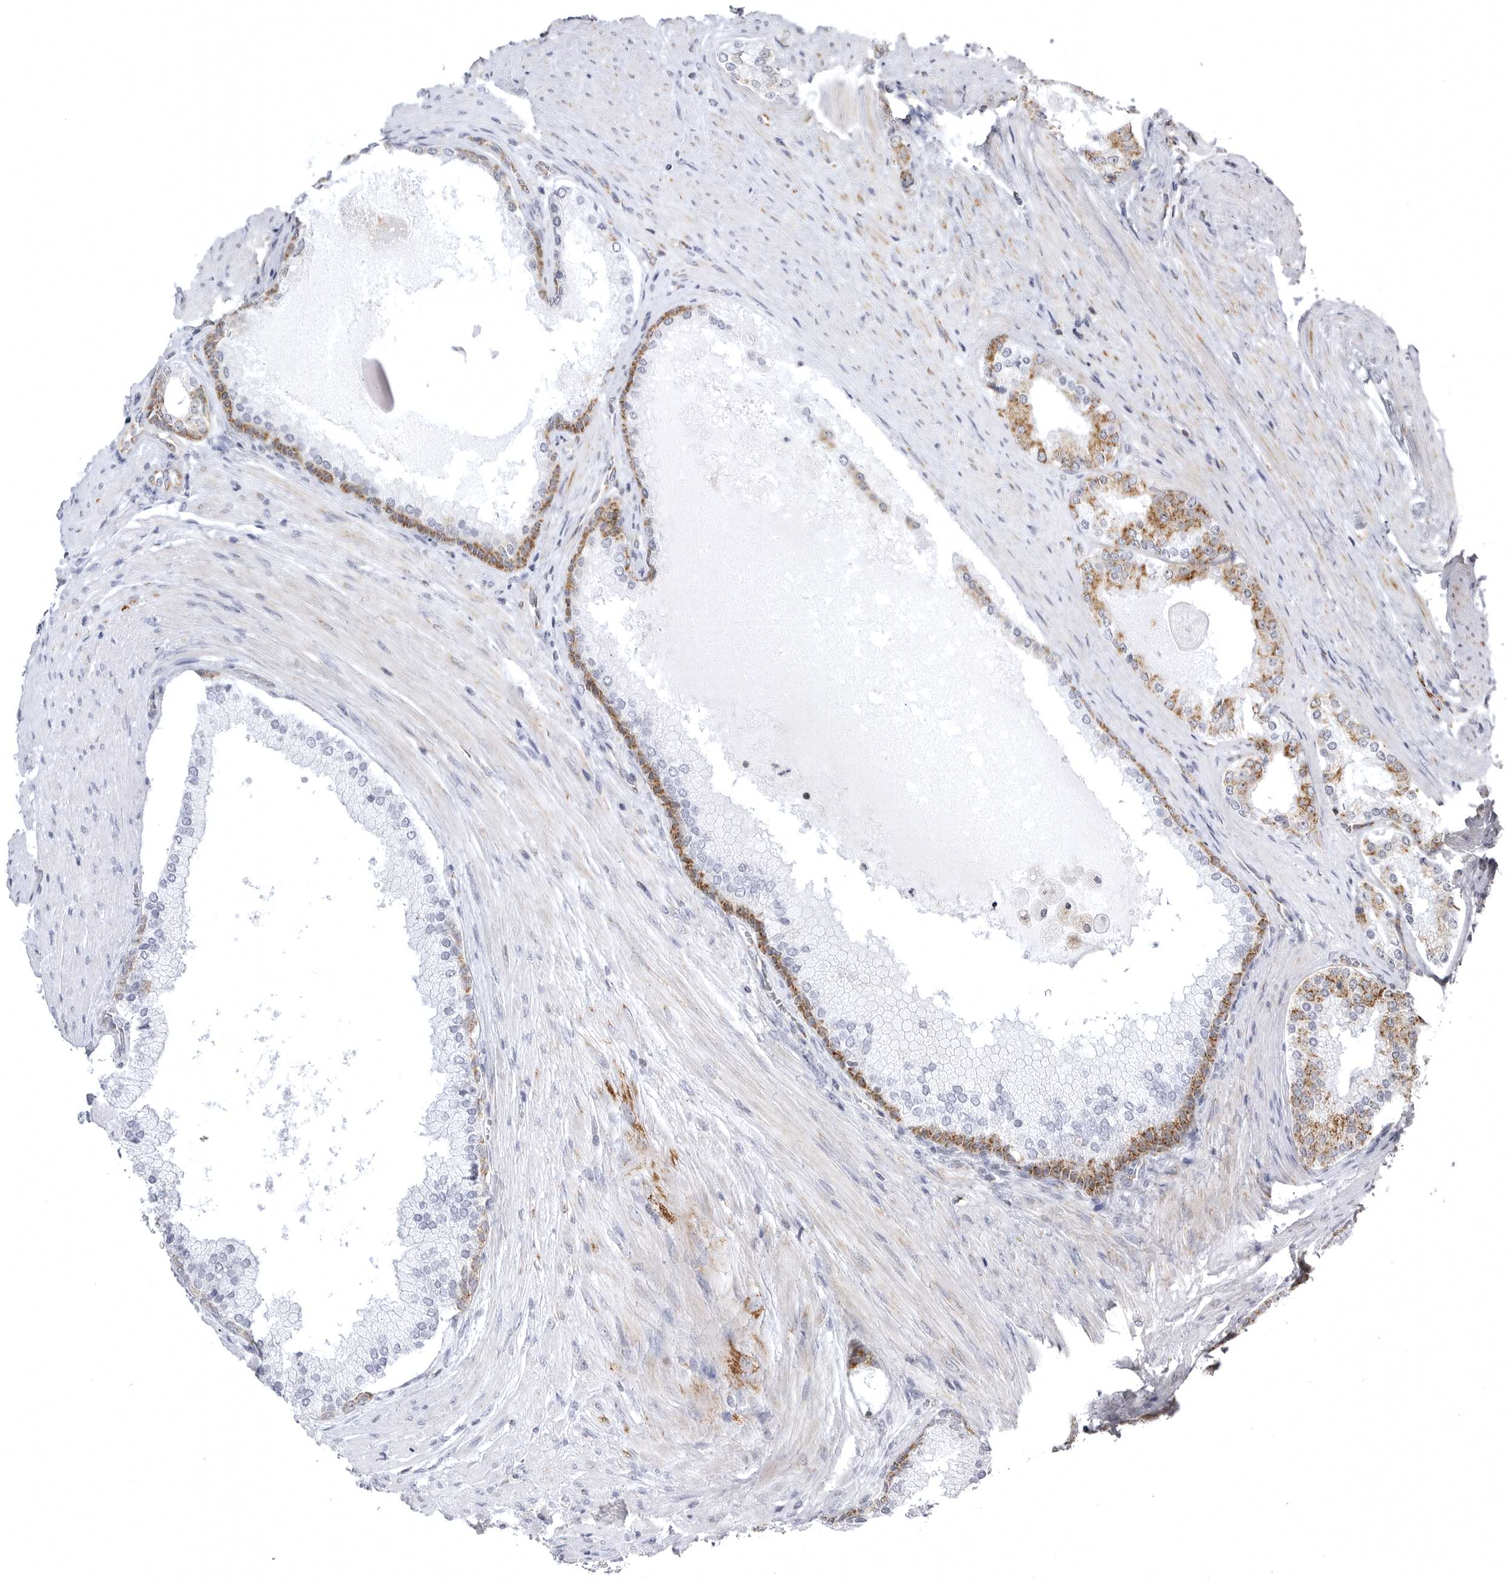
{"staining": {"intensity": "moderate", "quantity": "<25%", "location": "cytoplasmic/membranous"}, "tissue": "prostate cancer", "cell_type": "Tumor cells", "image_type": "cancer", "snomed": [{"axis": "morphology", "description": "Adenocarcinoma, High grade"}, {"axis": "topography", "description": "Prostate"}], "caption": "IHC histopathology image of neoplastic tissue: human adenocarcinoma (high-grade) (prostate) stained using immunohistochemistry (IHC) shows low levels of moderate protein expression localized specifically in the cytoplasmic/membranous of tumor cells, appearing as a cytoplasmic/membranous brown color.", "gene": "TUFM", "patient": {"sex": "male", "age": 60}}